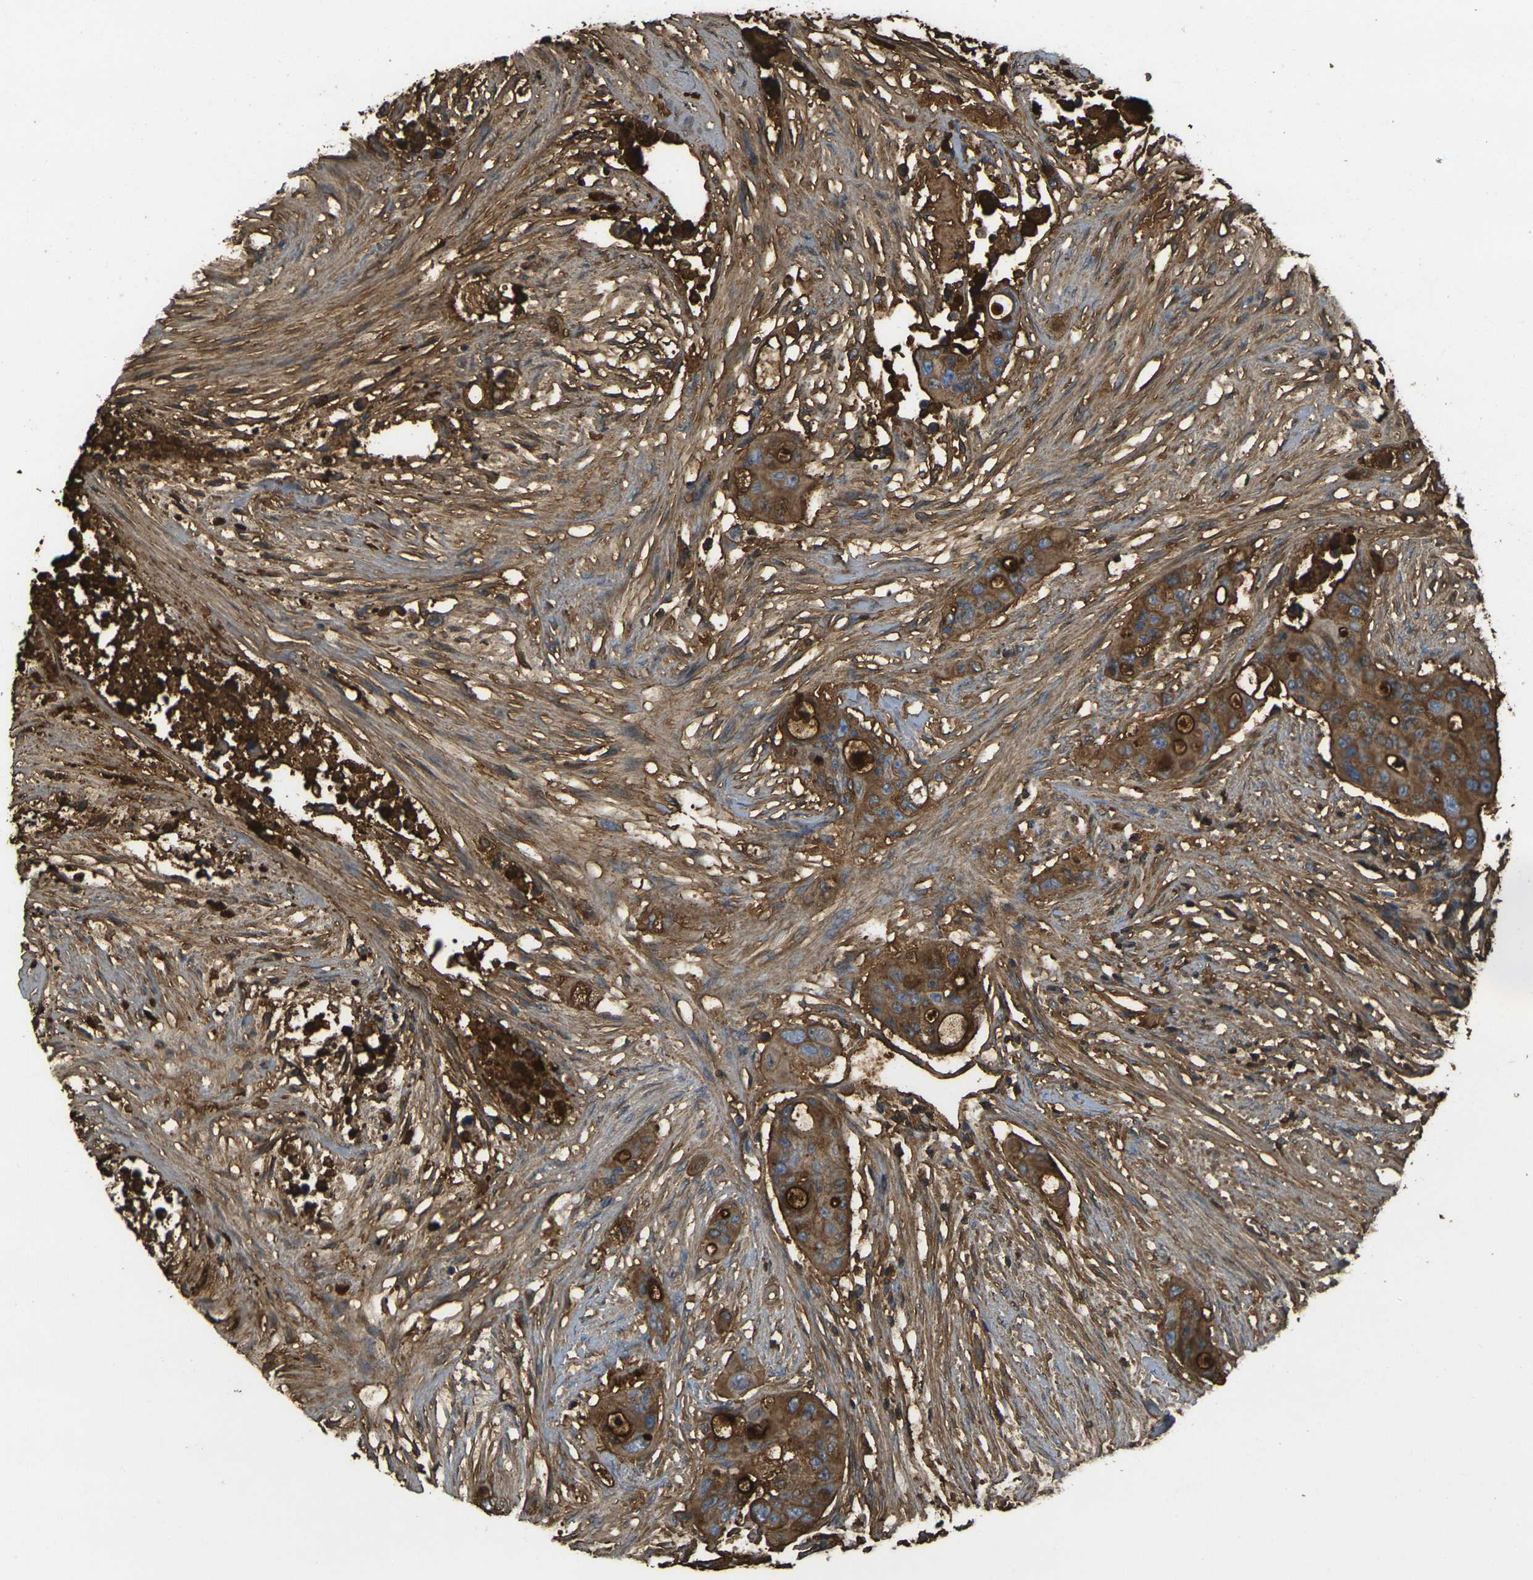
{"staining": {"intensity": "strong", "quantity": ">75%", "location": "cytoplasmic/membranous"}, "tissue": "colorectal cancer", "cell_type": "Tumor cells", "image_type": "cancer", "snomed": [{"axis": "morphology", "description": "Adenocarcinoma, NOS"}, {"axis": "topography", "description": "Colon"}], "caption": "Strong cytoplasmic/membranous positivity is appreciated in about >75% of tumor cells in colorectal cancer.", "gene": "PLCD1", "patient": {"sex": "female", "age": 57}}